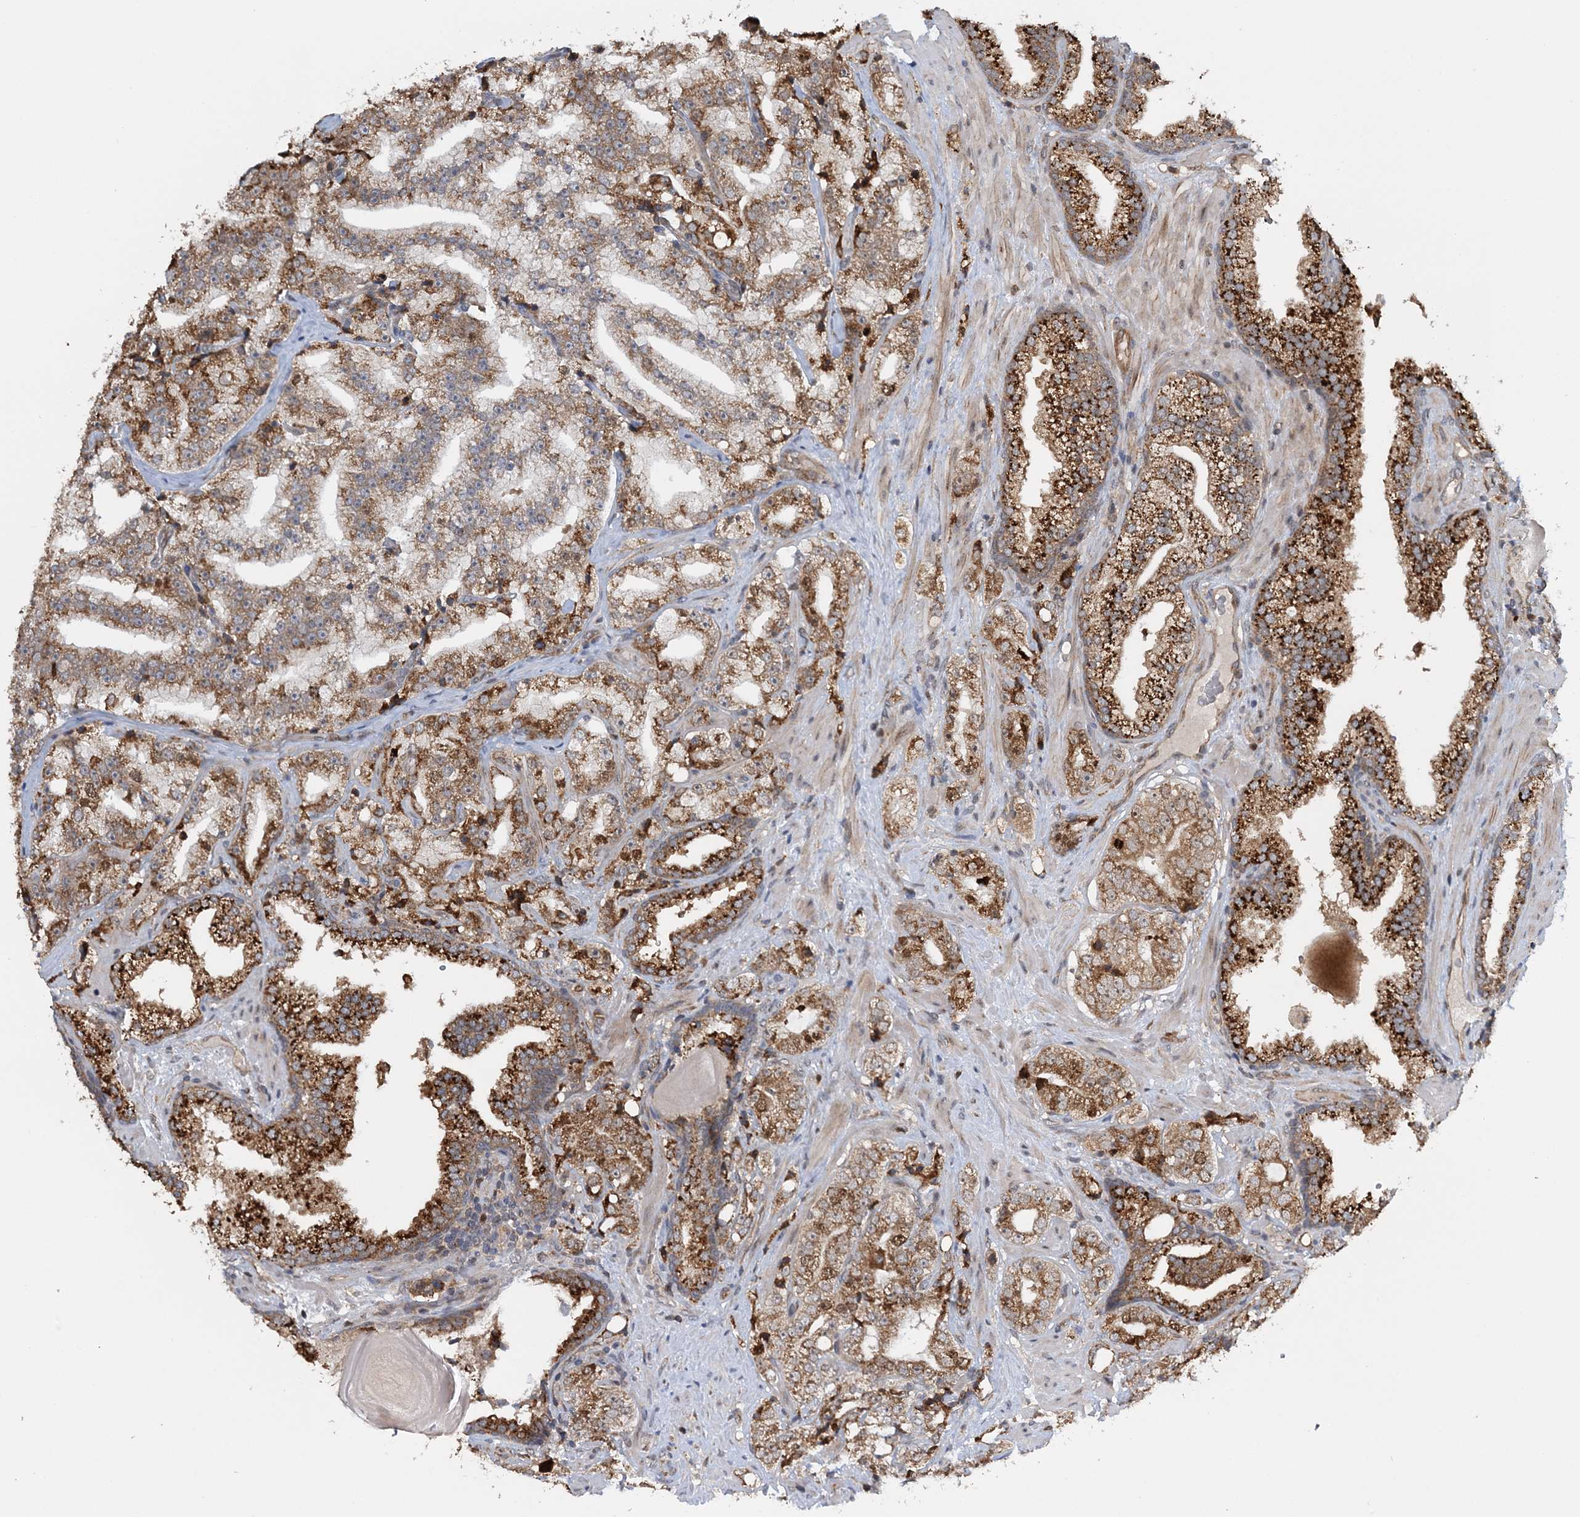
{"staining": {"intensity": "moderate", "quantity": ">75%", "location": "cytoplasmic/membranous"}, "tissue": "prostate cancer", "cell_type": "Tumor cells", "image_type": "cancer", "snomed": [{"axis": "morphology", "description": "Adenocarcinoma, High grade"}, {"axis": "topography", "description": "Prostate"}], "caption": "Prostate cancer (adenocarcinoma (high-grade)) stained with a brown dye shows moderate cytoplasmic/membranous positive positivity in about >75% of tumor cells.", "gene": "KIF4A", "patient": {"sex": "male", "age": 64}}